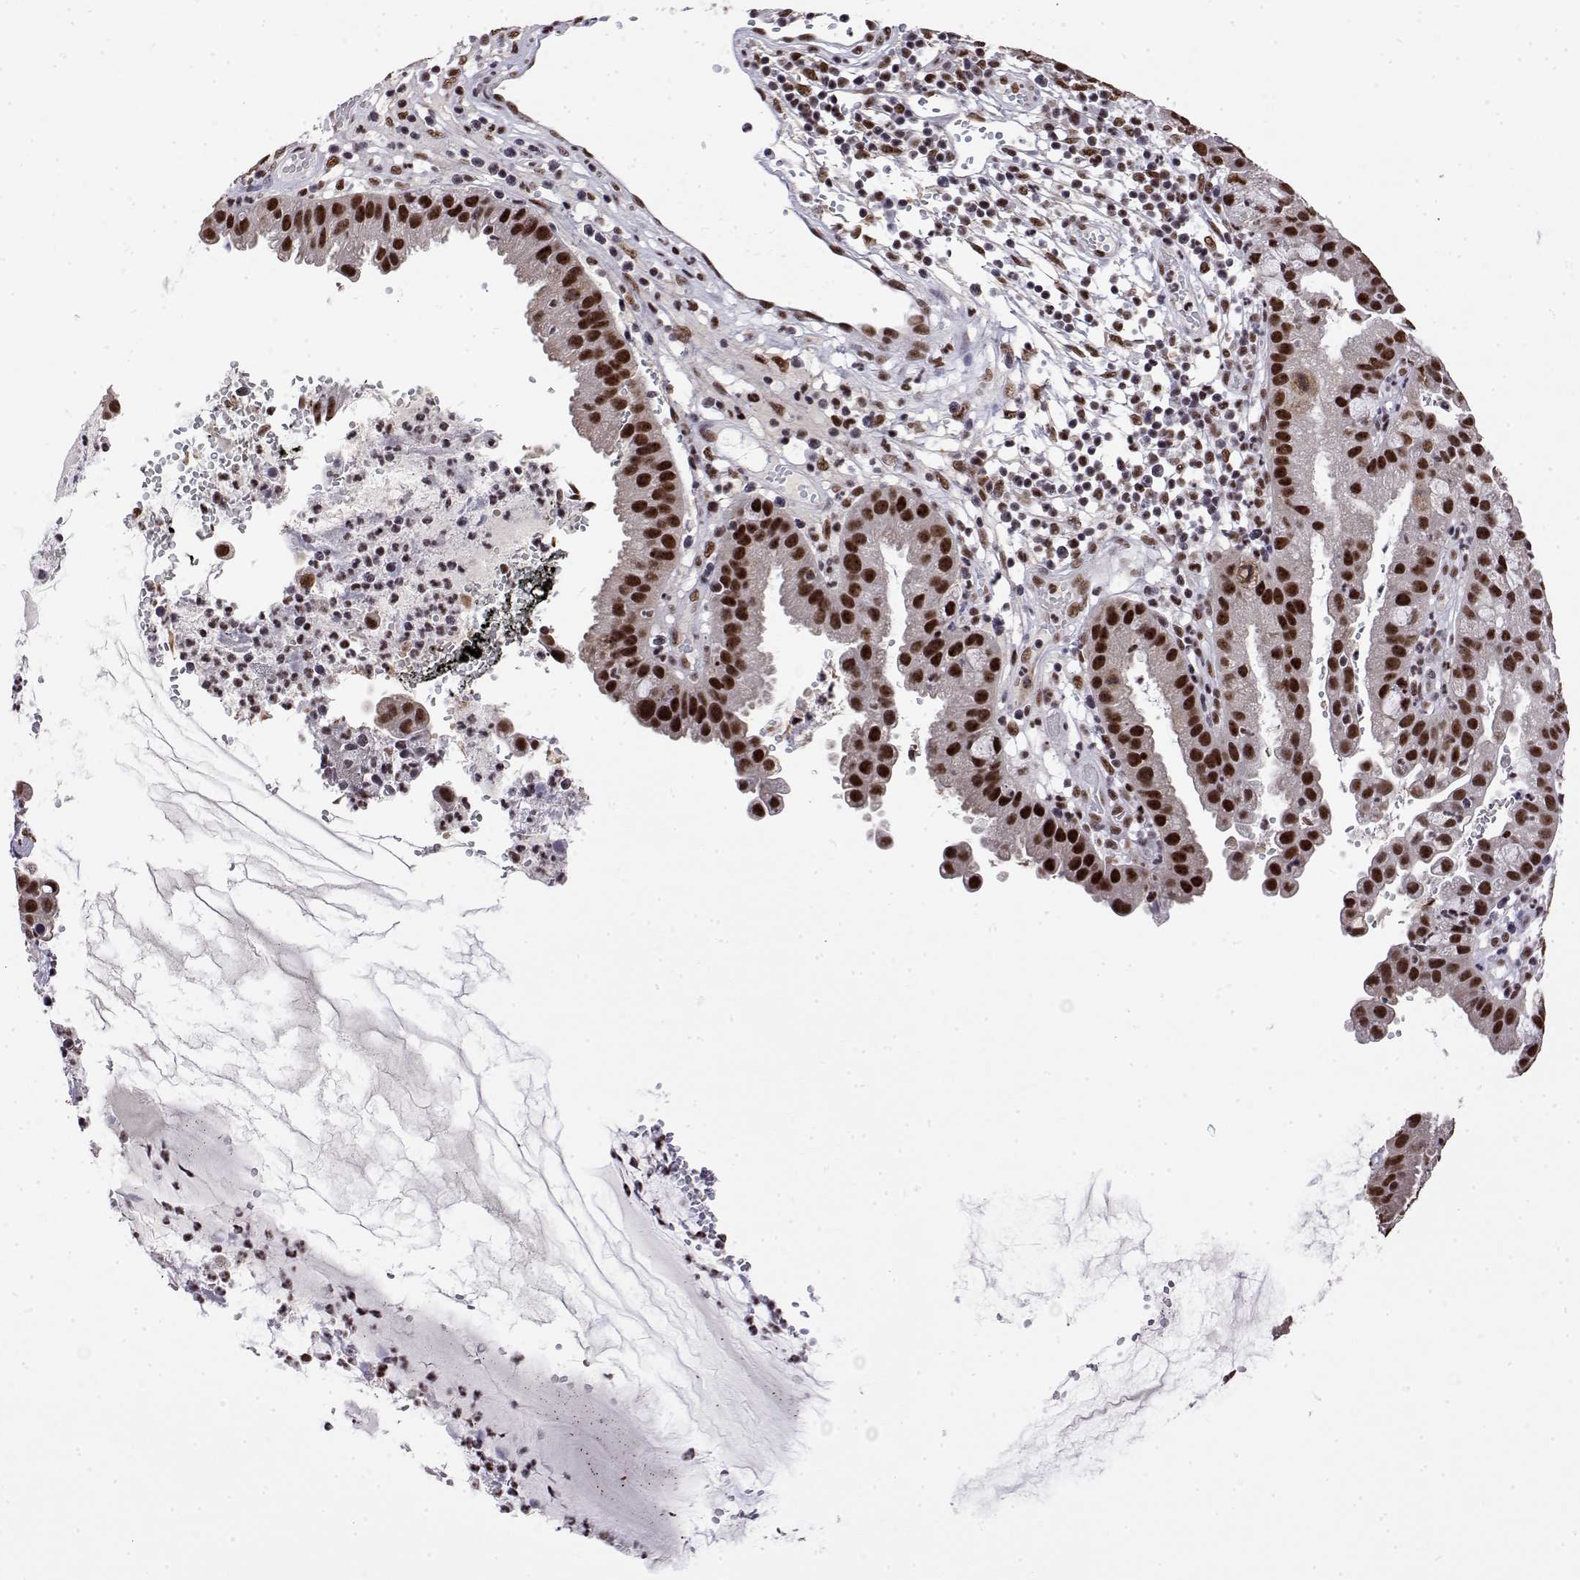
{"staining": {"intensity": "strong", "quantity": ">75%", "location": "nuclear"}, "tissue": "cervical cancer", "cell_type": "Tumor cells", "image_type": "cancer", "snomed": [{"axis": "morphology", "description": "Adenocarcinoma, NOS"}, {"axis": "topography", "description": "Cervix"}], "caption": "IHC micrograph of neoplastic tissue: human cervical cancer (adenocarcinoma) stained using immunohistochemistry exhibits high levels of strong protein expression localized specifically in the nuclear of tumor cells, appearing as a nuclear brown color.", "gene": "POLDIP3", "patient": {"sex": "female", "age": 34}}